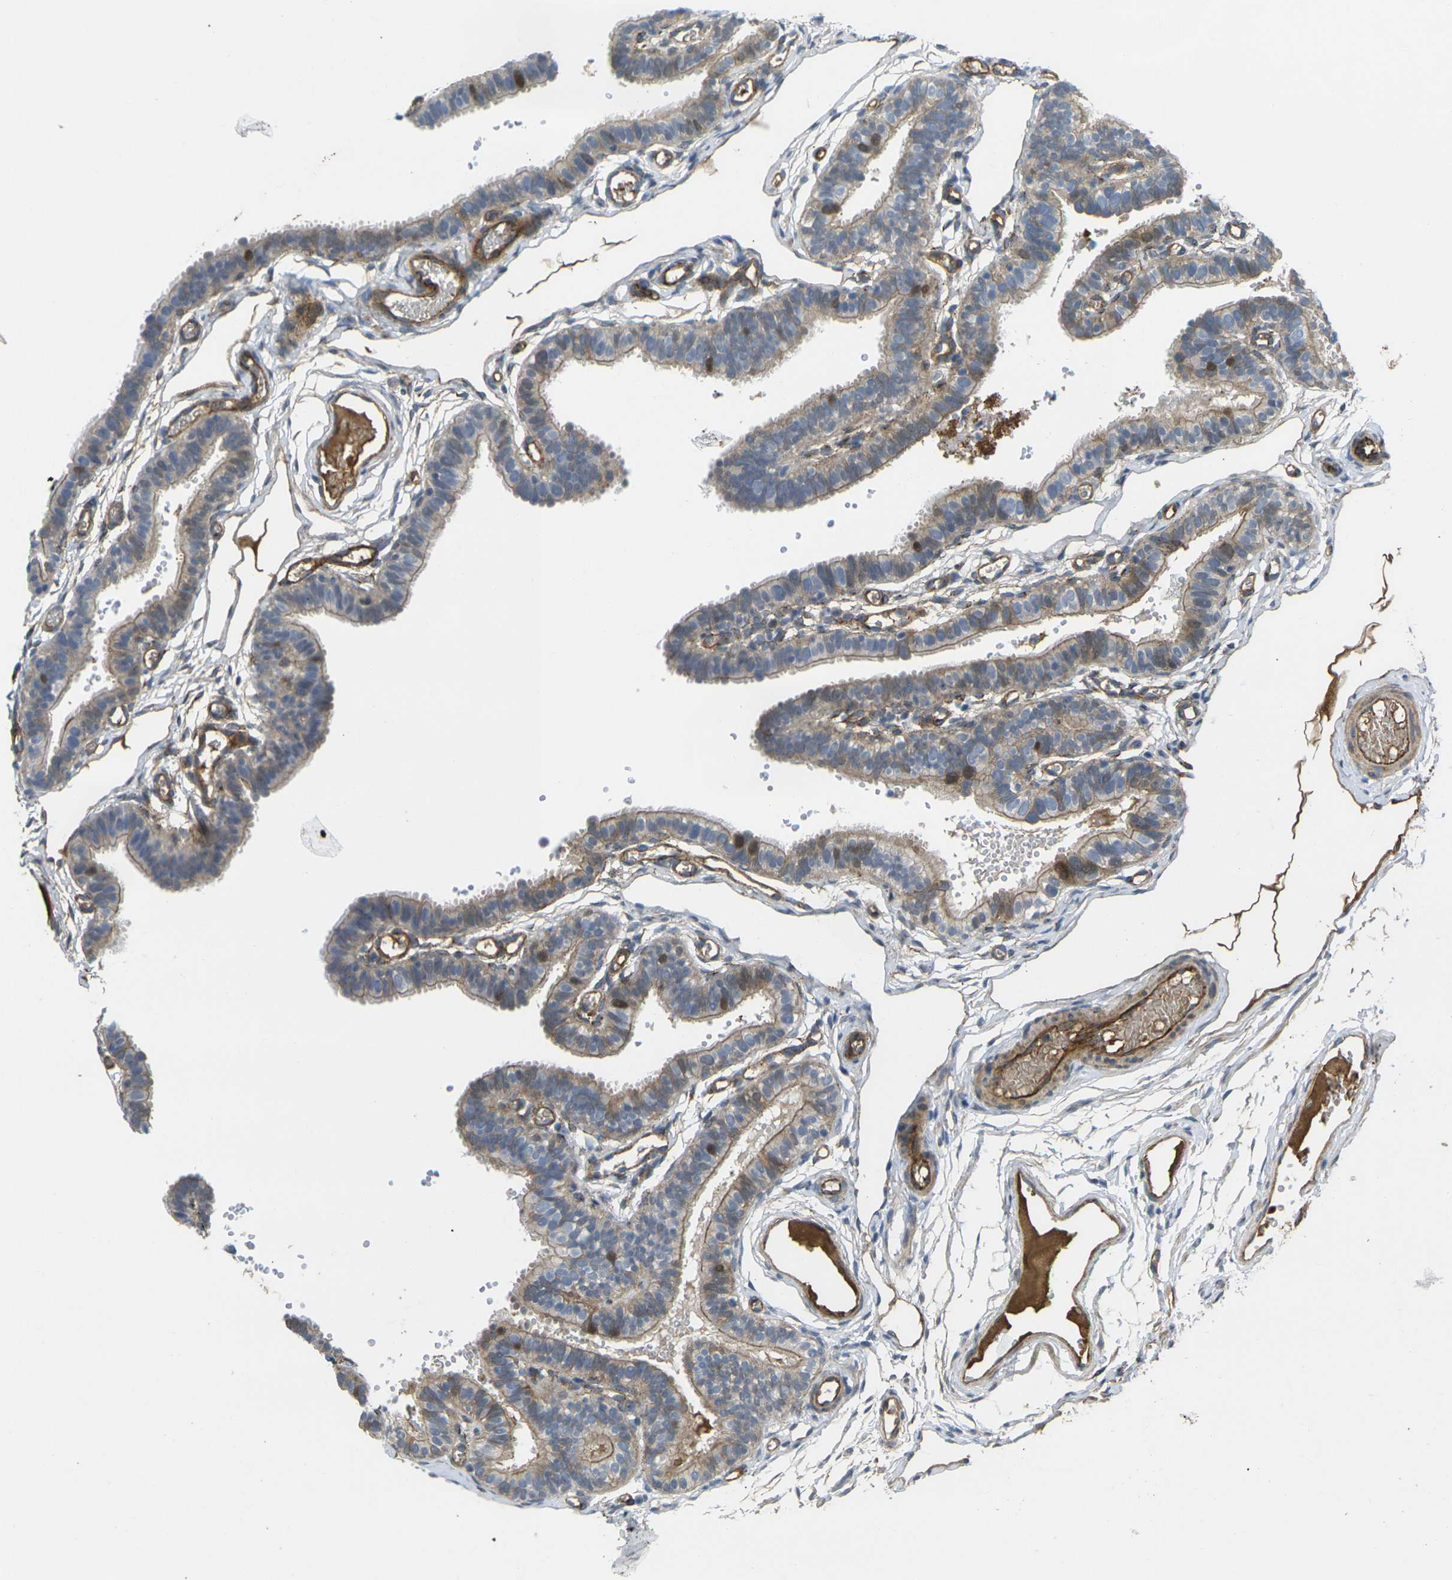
{"staining": {"intensity": "moderate", "quantity": ">75%", "location": "cytoplasmic/membranous"}, "tissue": "fallopian tube", "cell_type": "Glandular cells", "image_type": "normal", "snomed": [{"axis": "morphology", "description": "Normal tissue, NOS"}, {"axis": "topography", "description": "Fallopian tube"}, {"axis": "topography", "description": "Placenta"}], "caption": "IHC photomicrograph of benign fallopian tube stained for a protein (brown), which displays medium levels of moderate cytoplasmic/membranous expression in about >75% of glandular cells.", "gene": "ECE1", "patient": {"sex": "female", "age": 34}}